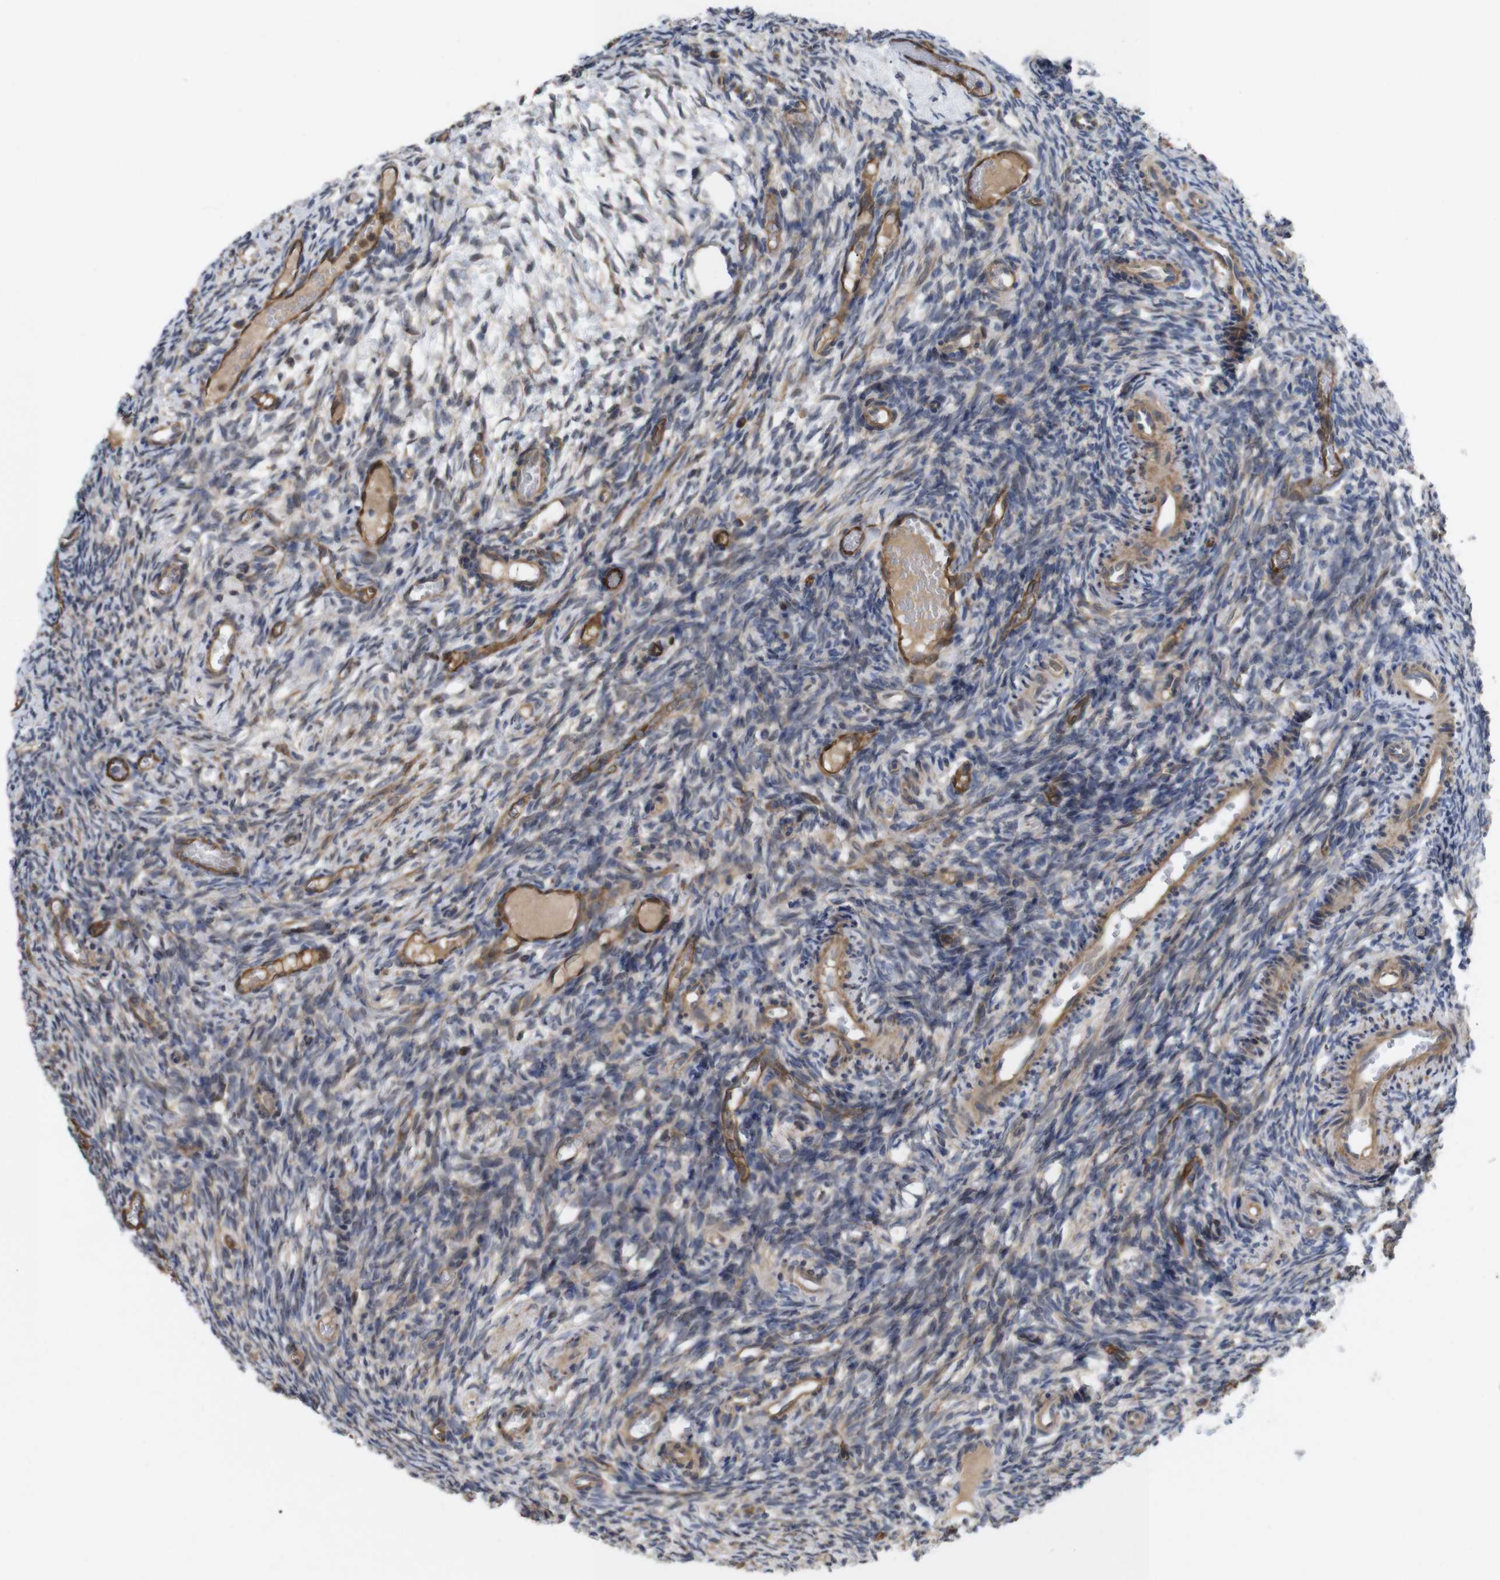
{"staining": {"intensity": "moderate", "quantity": ">75%", "location": "cytoplasmic/membranous"}, "tissue": "ovary", "cell_type": "Follicle cells", "image_type": "normal", "snomed": [{"axis": "morphology", "description": "Normal tissue, NOS"}, {"axis": "topography", "description": "Ovary"}], "caption": "Protein staining exhibits moderate cytoplasmic/membranous expression in approximately >75% of follicle cells in normal ovary. The protein is stained brown, and the nuclei are stained in blue (DAB (3,3'-diaminobenzidine) IHC with brightfield microscopy, high magnification).", "gene": "TIAM1", "patient": {"sex": "female", "age": 35}}